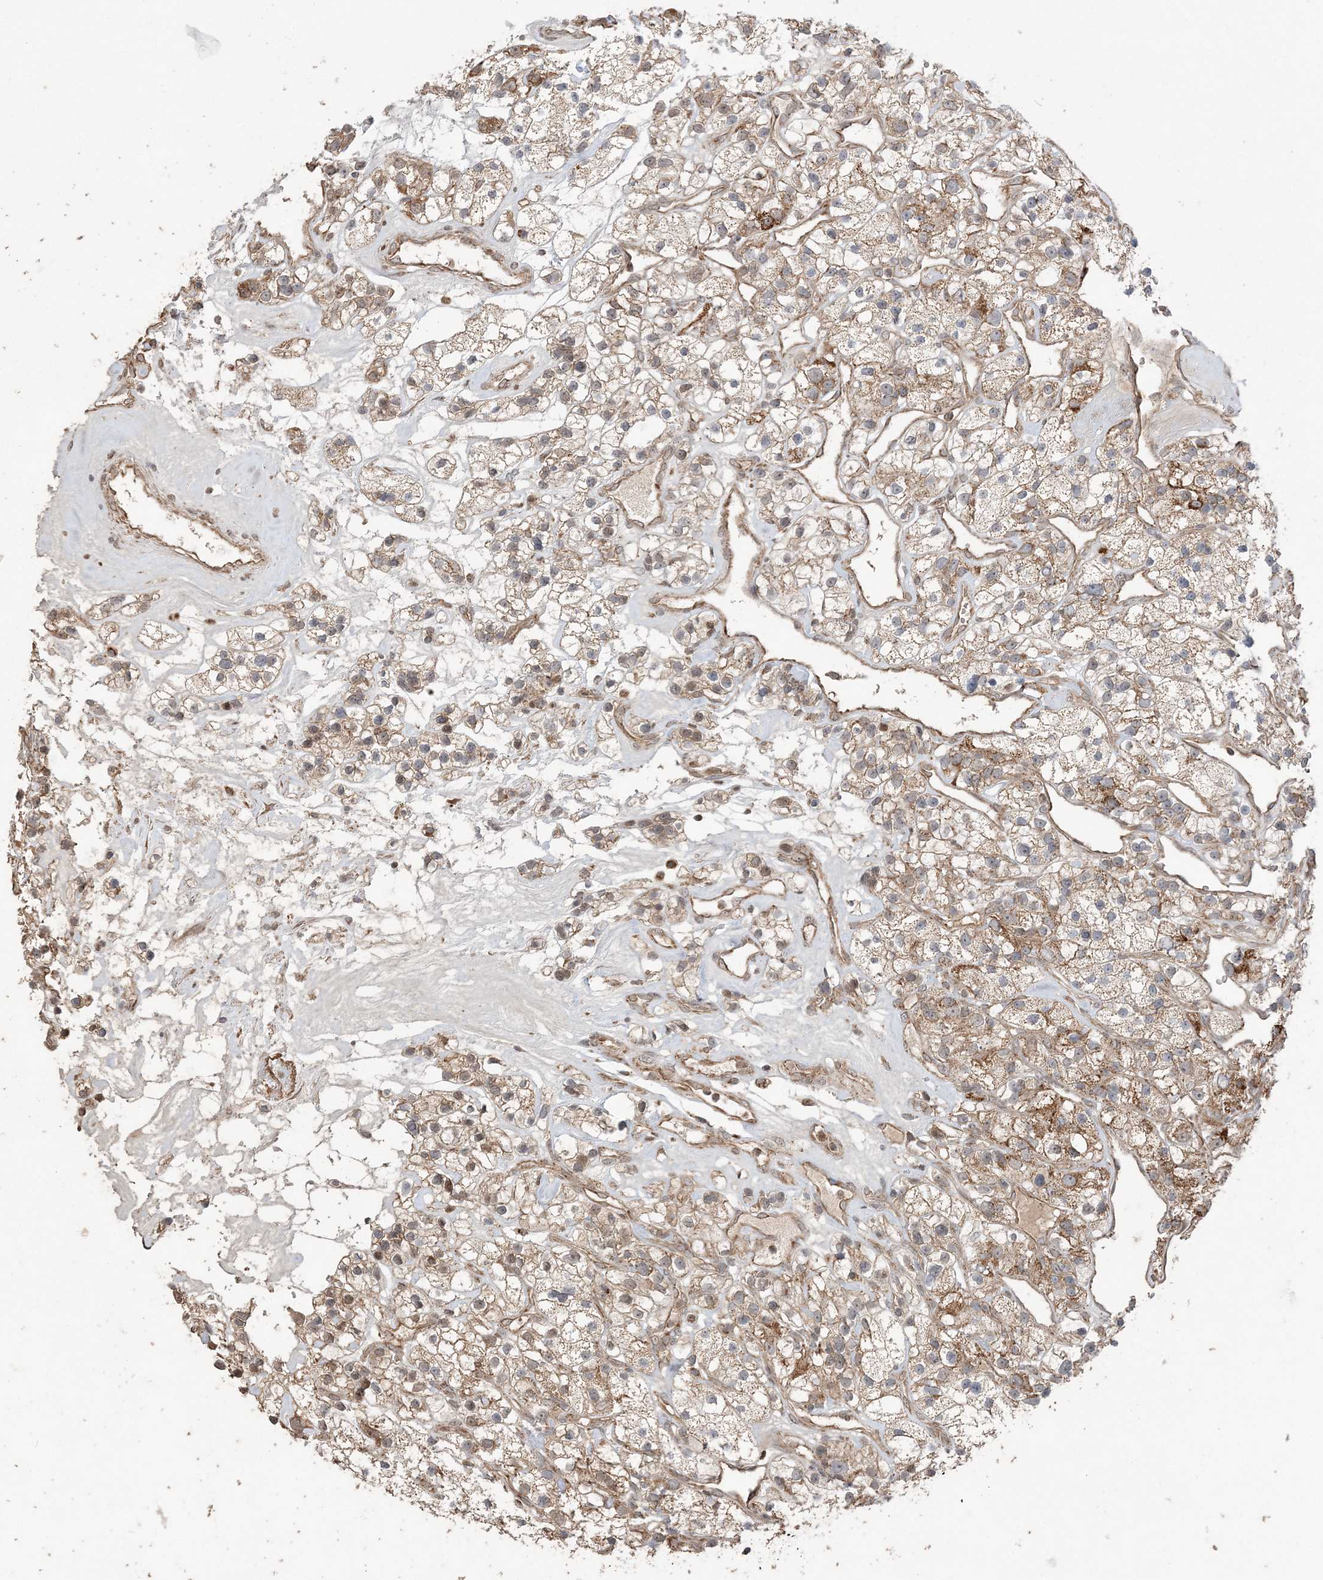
{"staining": {"intensity": "moderate", "quantity": ">75%", "location": "cytoplasmic/membranous"}, "tissue": "renal cancer", "cell_type": "Tumor cells", "image_type": "cancer", "snomed": [{"axis": "morphology", "description": "Adenocarcinoma, NOS"}, {"axis": "topography", "description": "Kidney"}], "caption": "The histopathology image reveals staining of renal cancer (adenocarcinoma), revealing moderate cytoplasmic/membranous protein staining (brown color) within tumor cells.", "gene": "SCLT1", "patient": {"sex": "female", "age": 57}}